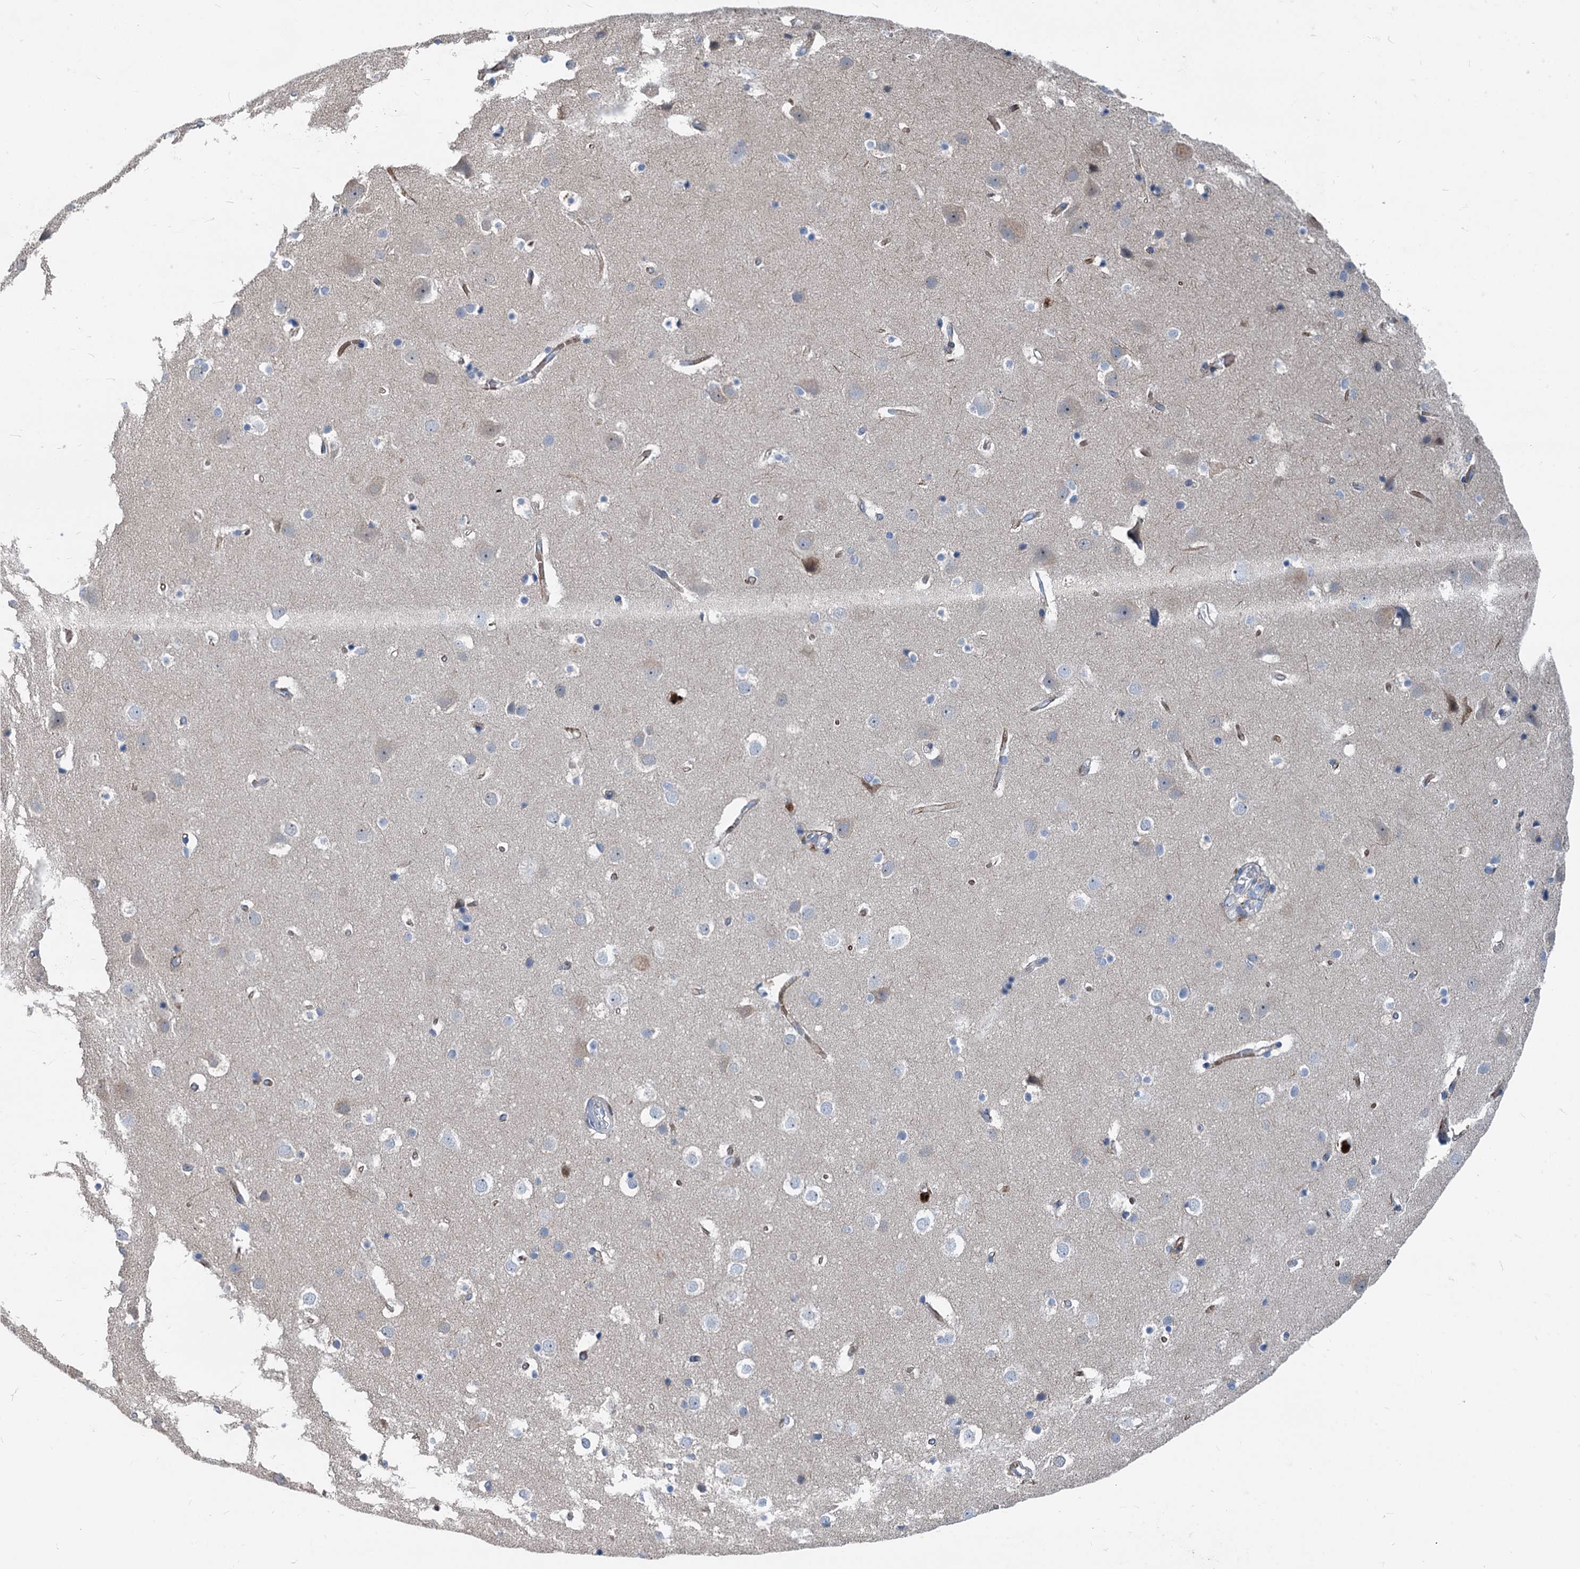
{"staining": {"intensity": "negative", "quantity": "none", "location": "none"}, "tissue": "cerebral cortex", "cell_type": "Endothelial cells", "image_type": "normal", "snomed": [{"axis": "morphology", "description": "Normal tissue, NOS"}, {"axis": "topography", "description": "Cerebral cortex"}], "caption": "Human cerebral cortex stained for a protein using IHC displays no positivity in endothelial cells.", "gene": "ASXL3", "patient": {"sex": "male", "age": 54}}